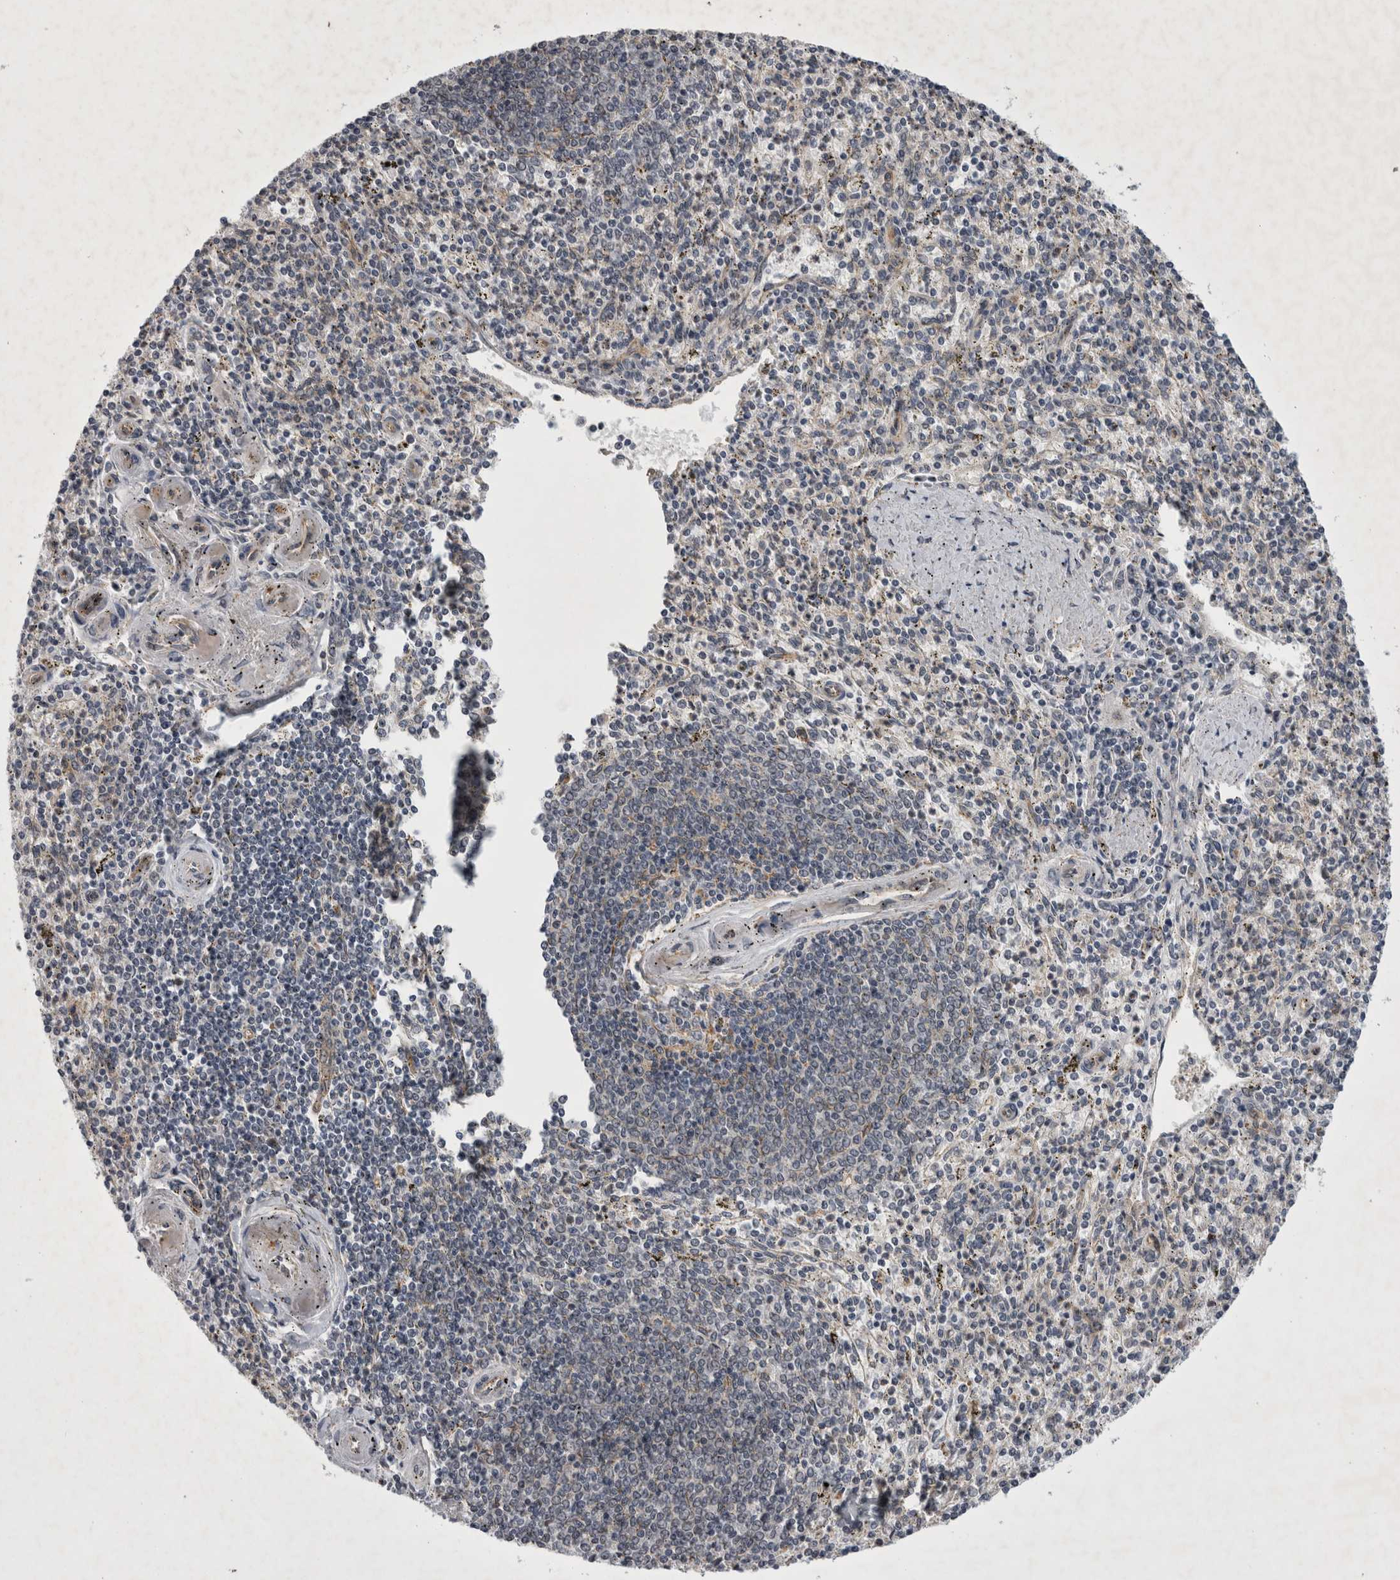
{"staining": {"intensity": "negative", "quantity": "none", "location": "none"}, "tissue": "spleen", "cell_type": "Cells in red pulp", "image_type": "normal", "snomed": [{"axis": "morphology", "description": "Normal tissue, NOS"}, {"axis": "topography", "description": "Spleen"}], "caption": "There is no significant expression in cells in red pulp of spleen. The staining is performed using DAB (3,3'-diaminobenzidine) brown chromogen with nuclei counter-stained in using hematoxylin.", "gene": "PARP11", "patient": {"sex": "male", "age": 72}}